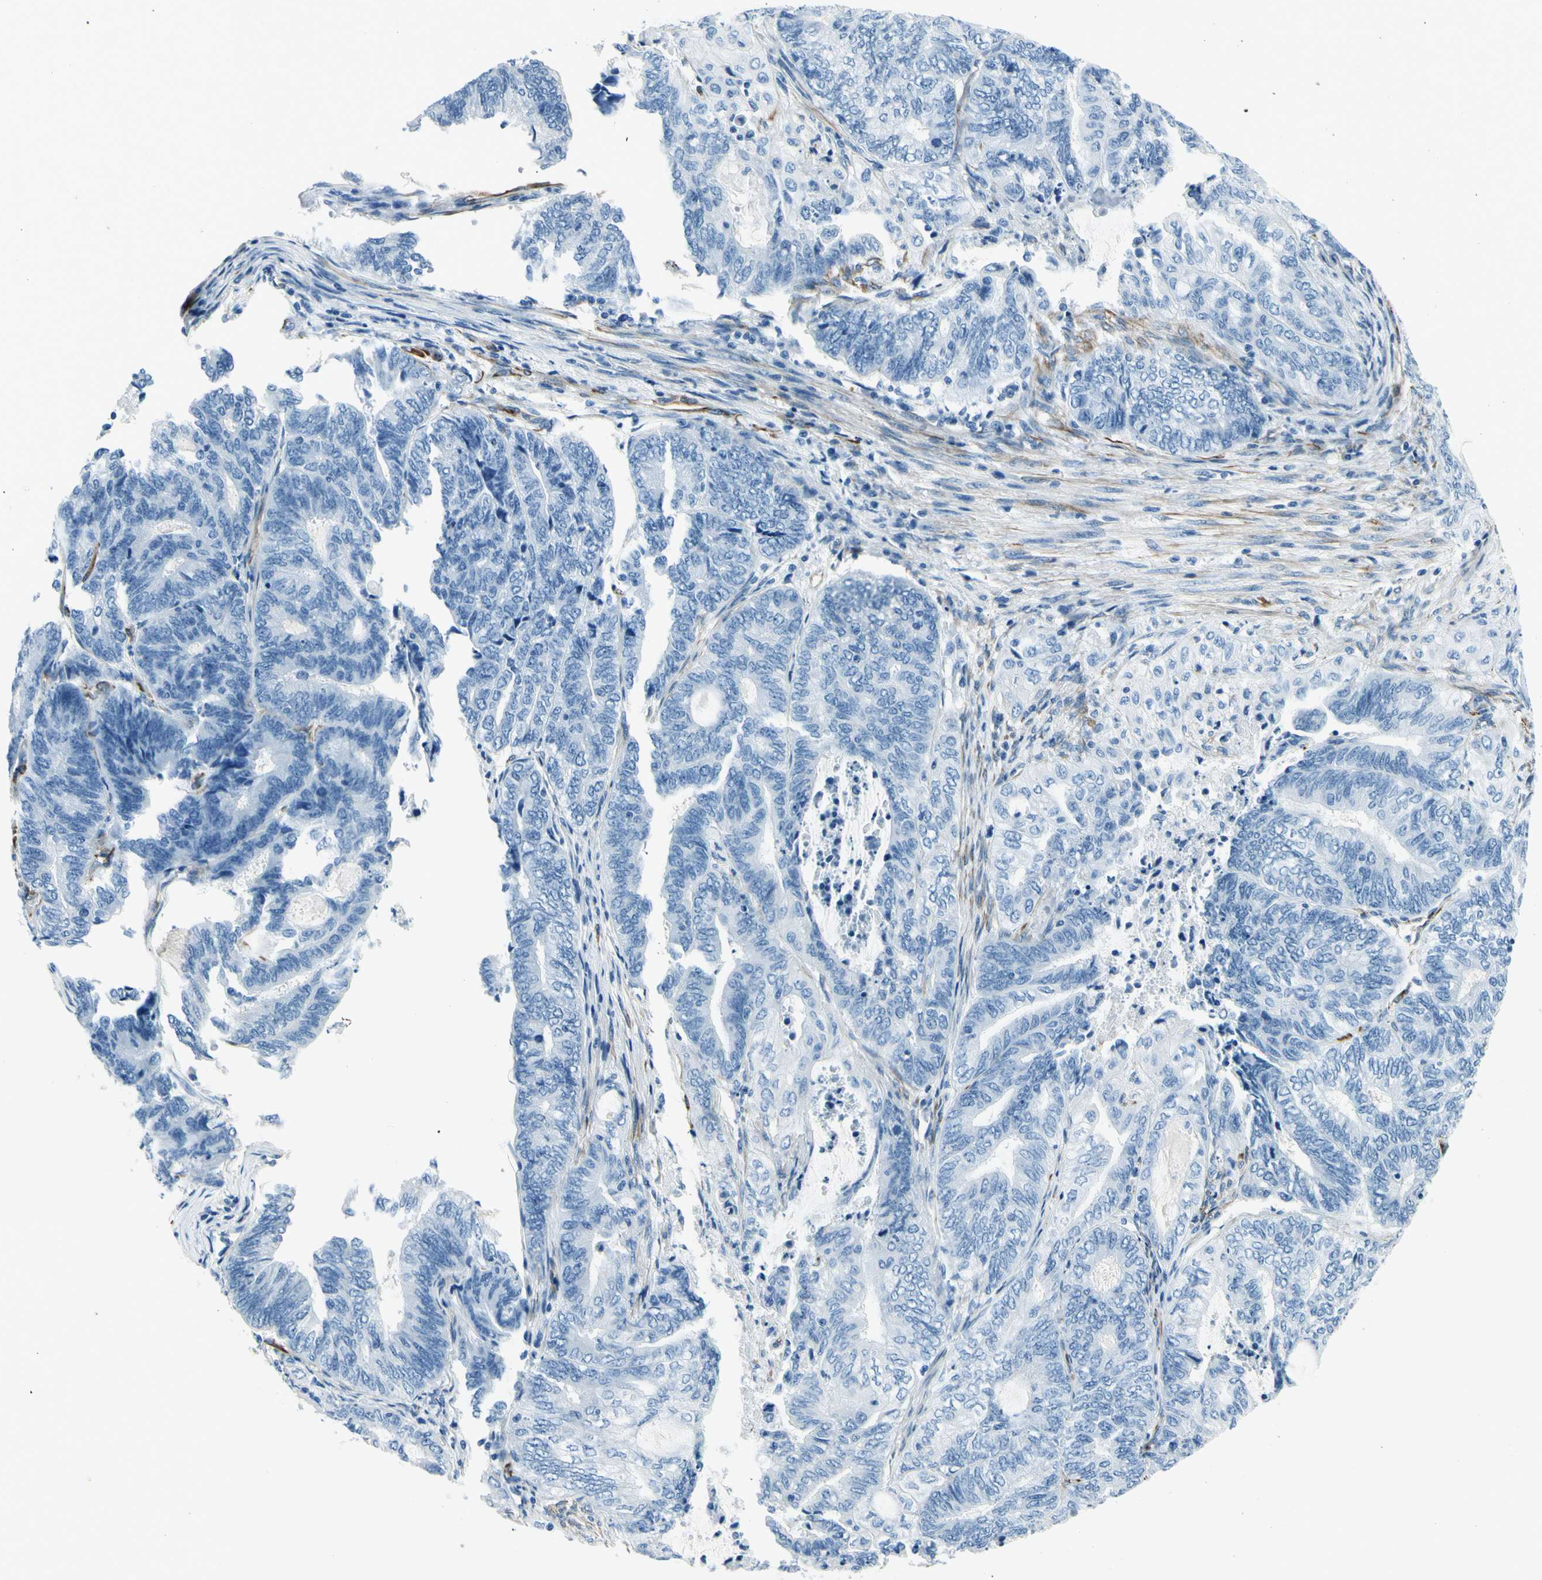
{"staining": {"intensity": "negative", "quantity": "none", "location": "none"}, "tissue": "endometrial cancer", "cell_type": "Tumor cells", "image_type": "cancer", "snomed": [{"axis": "morphology", "description": "Adenocarcinoma, NOS"}, {"axis": "topography", "description": "Uterus"}, {"axis": "topography", "description": "Endometrium"}], "caption": "Tumor cells are negative for brown protein staining in endometrial cancer (adenocarcinoma).", "gene": "PTH2R", "patient": {"sex": "female", "age": 70}}